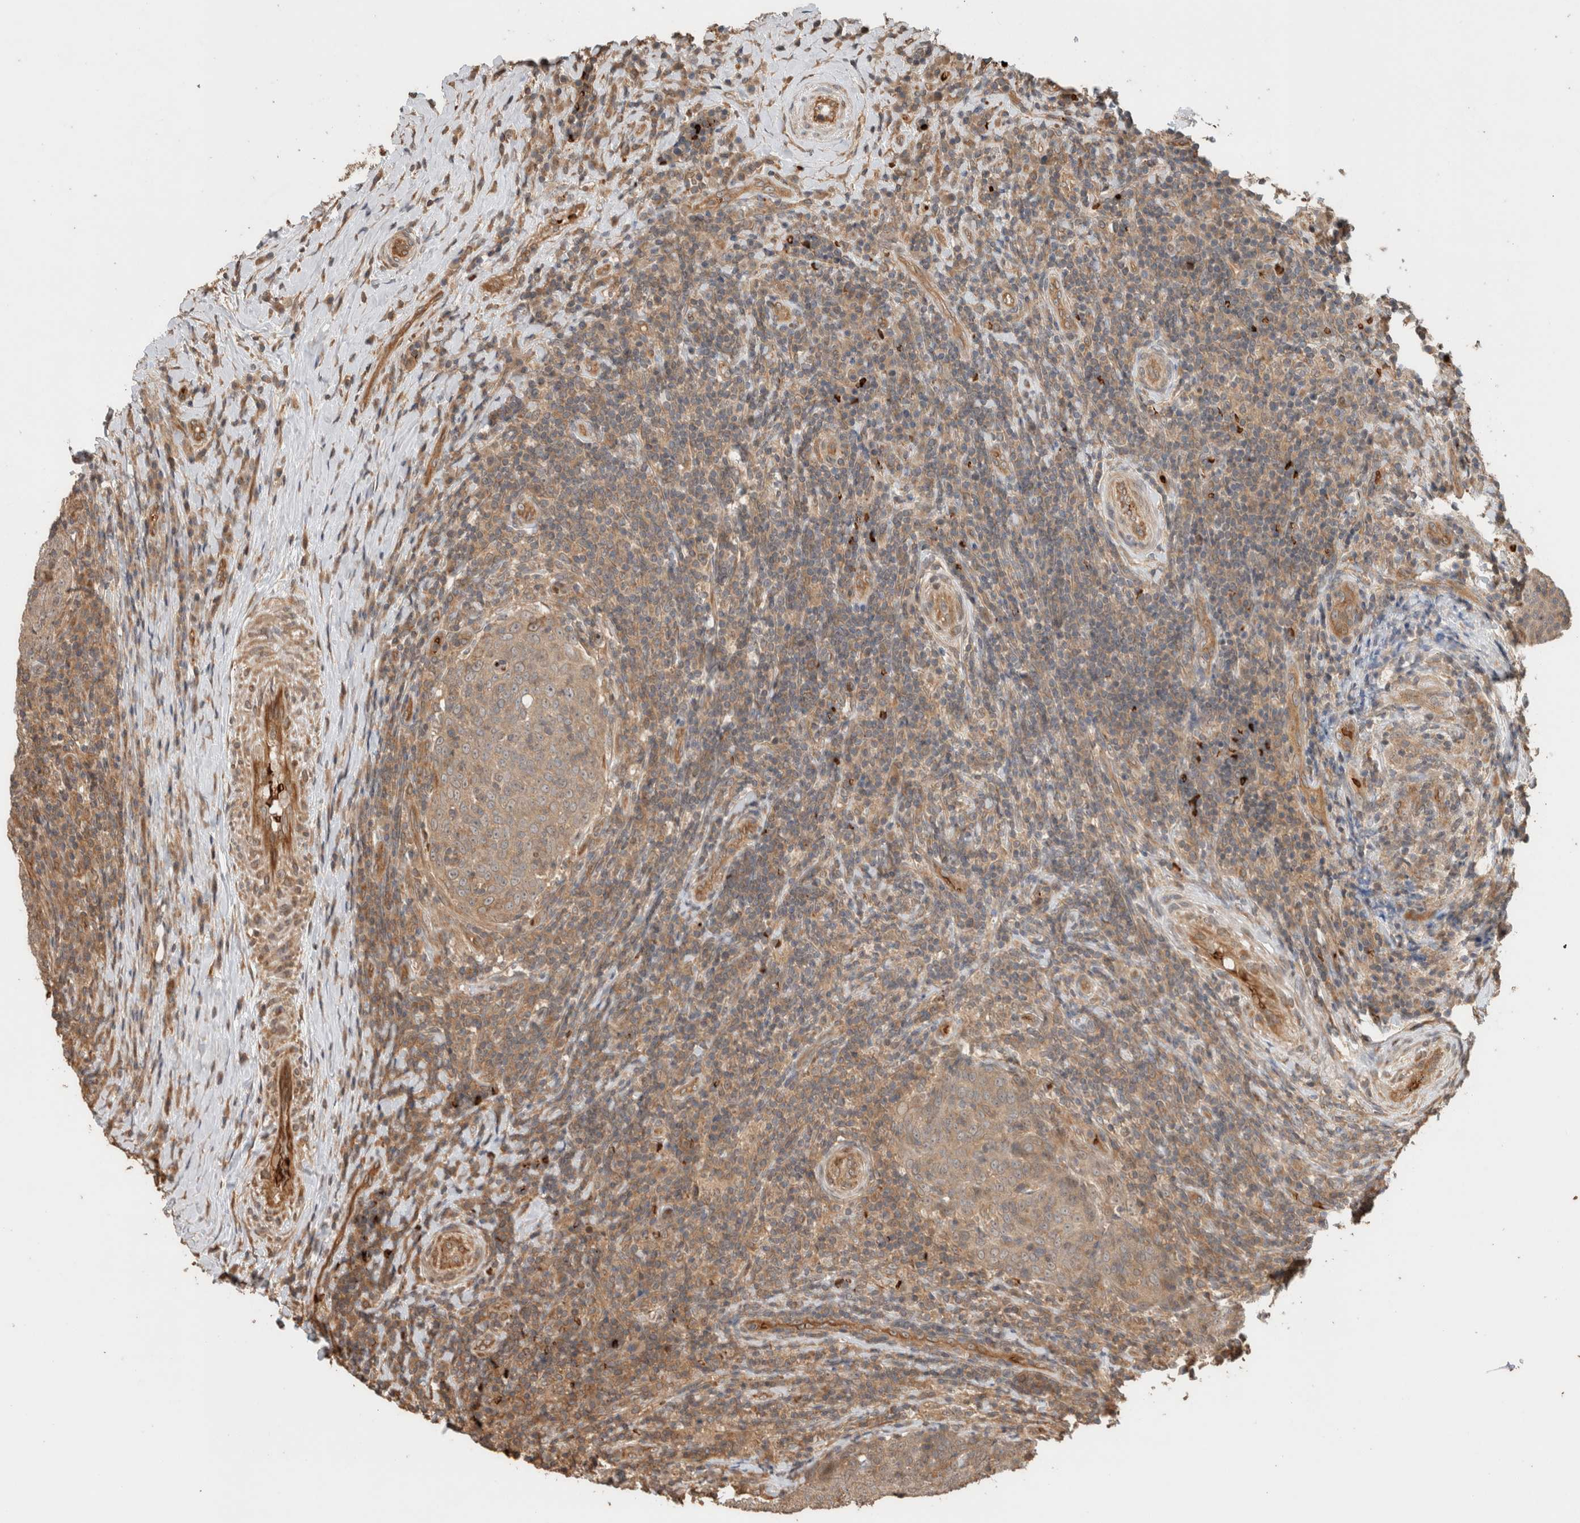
{"staining": {"intensity": "moderate", "quantity": ">75%", "location": "cytoplasmic/membranous"}, "tissue": "head and neck cancer", "cell_type": "Tumor cells", "image_type": "cancer", "snomed": [{"axis": "morphology", "description": "Squamous cell carcinoma, NOS"}, {"axis": "morphology", "description": "Squamous cell carcinoma, metastatic, NOS"}, {"axis": "topography", "description": "Lymph node"}, {"axis": "topography", "description": "Head-Neck"}], "caption": "Human head and neck cancer stained with a protein marker demonstrates moderate staining in tumor cells.", "gene": "OTUD6B", "patient": {"sex": "male", "age": 62}}